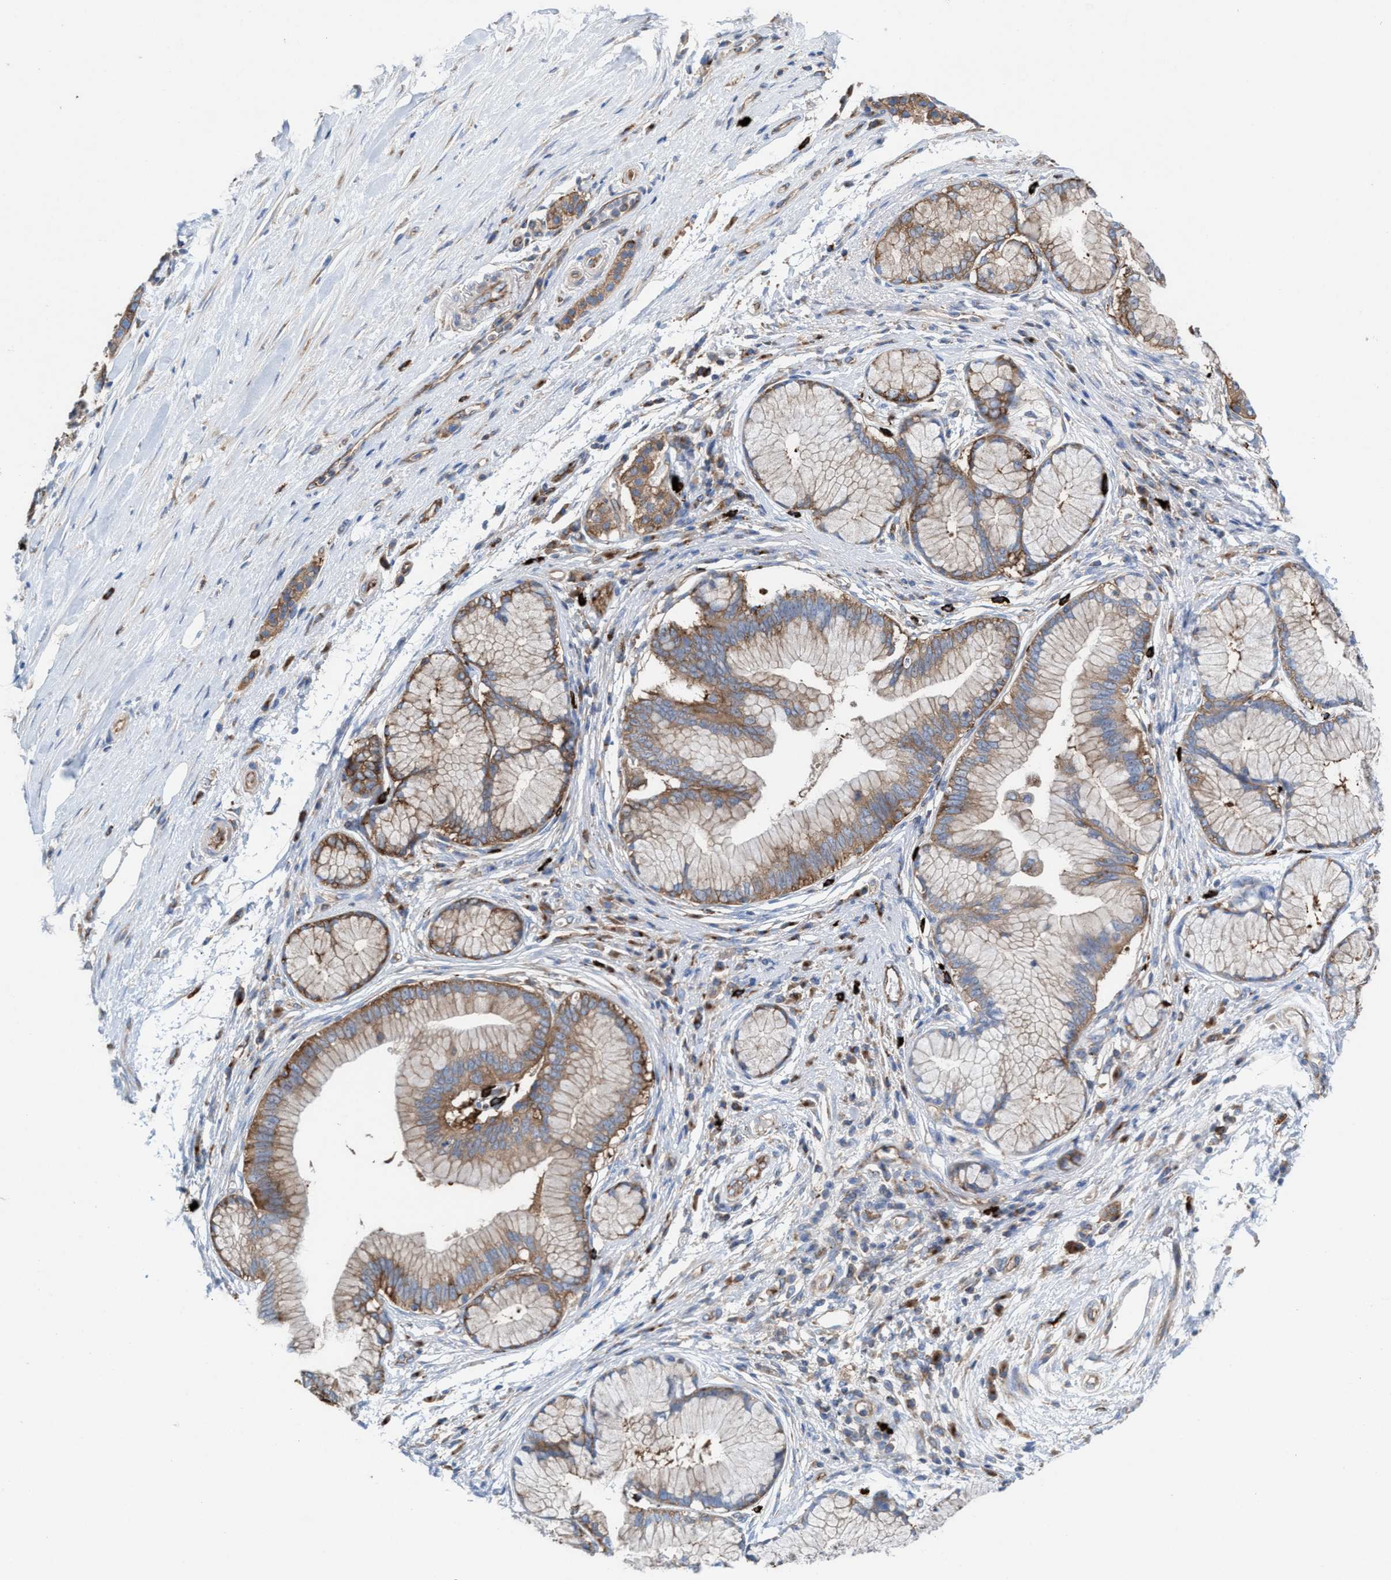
{"staining": {"intensity": "moderate", "quantity": ">75%", "location": "cytoplasmic/membranous"}, "tissue": "pancreatic cancer", "cell_type": "Tumor cells", "image_type": "cancer", "snomed": [{"axis": "morphology", "description": "Adenocarcinoma, NOS"}, {"axis": "topography", "description": "Pancreas"}], "caption": "Approximately >75% of tumor cells in pancreatic cancer reveal moderate cytoplasmic/membranous protein staining as visualized by brown immunohistochemical staining.", "gene": "NYAP1", "patient": {"sex": "female", "age": 70}}